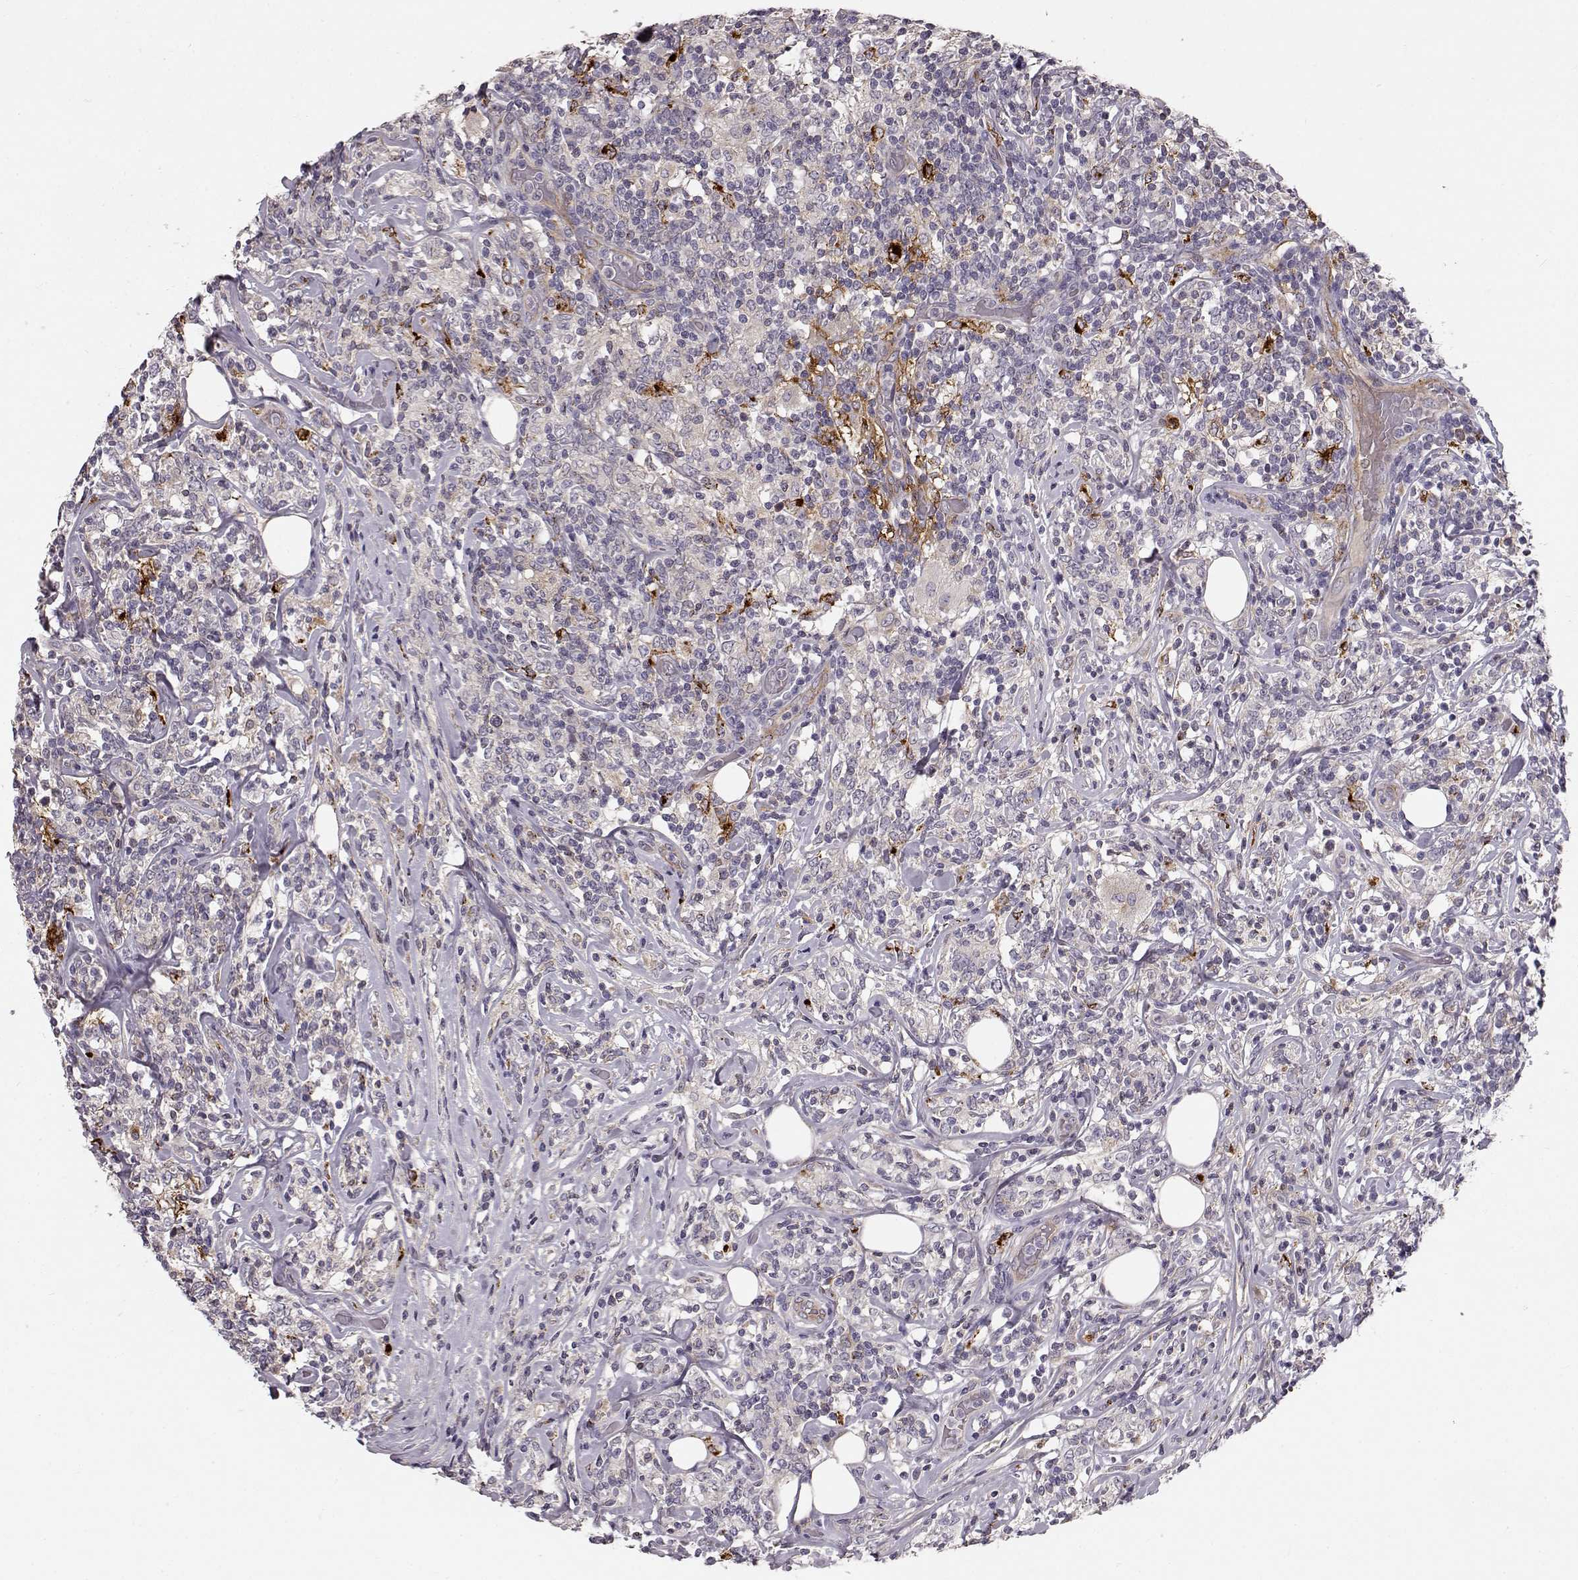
{"staining": {"intensity": "moderate", "quantity": "<25%", "location": "cytoplasmic/membranous"}, "tissue": "lymphoma", "cell_type": "Tumor cells", "image_type": "cancer", "snomed": [{"axis": "morphology", "description": "Malignant lymphoma, non-Hodgkin's type, High grade"}, {"axis": "topography", "description": "Lymph node"}], "caption": "Malignant lymphoma, non-Hodgkin's type (high-grade) tissue displays moderate cytoplasmic/membranous staining in approximately <25% of tumor cells", "gene": "CCNF", "patient": {"sex": "female", "age": 84}}